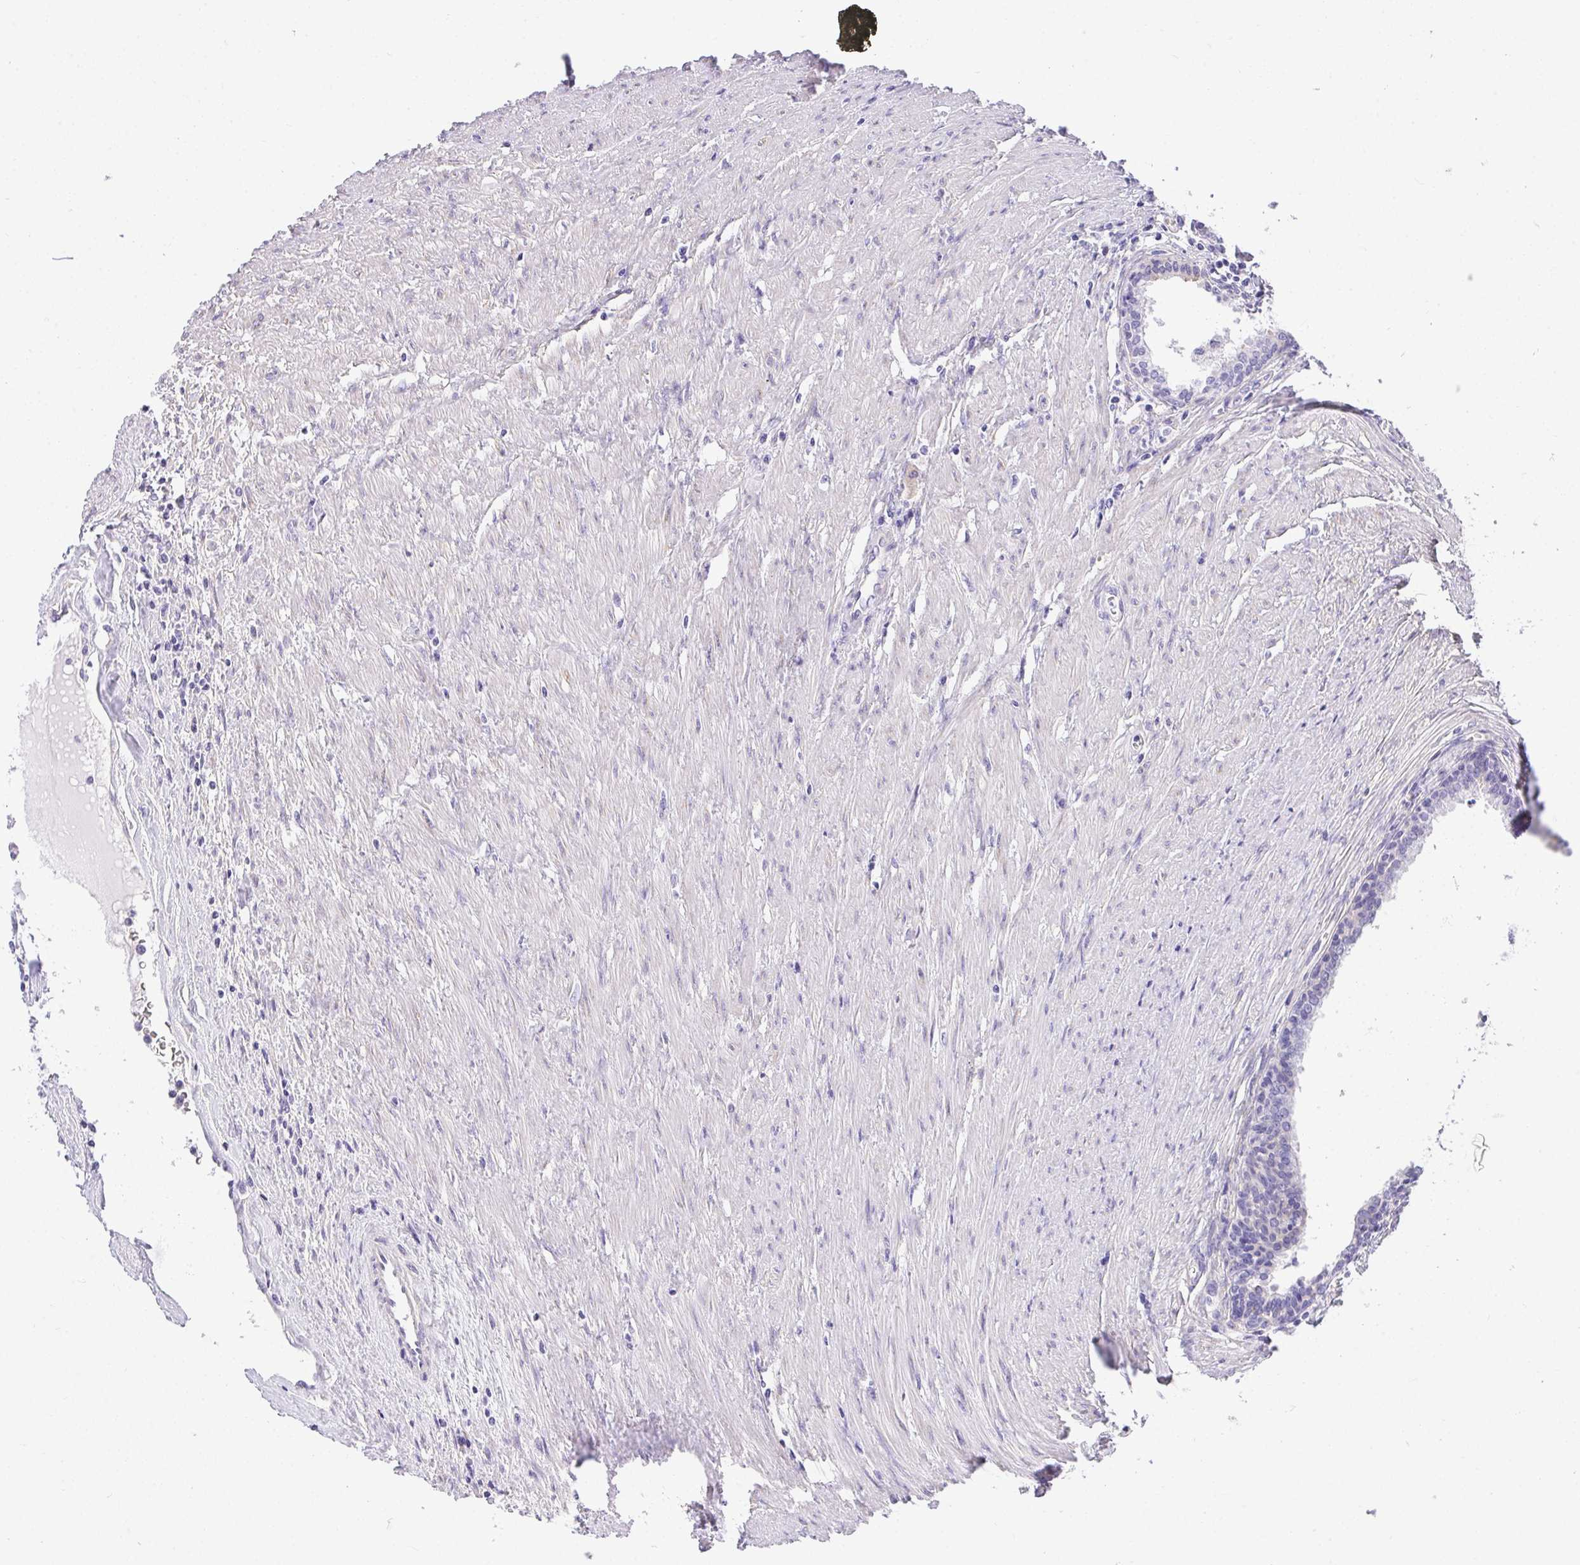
{"staining": {"intensity": "negative", "quantity": "none", "location": "none"}, "tissue": "prostate cancer", "cell_type": "Tumor cells", "image_type": "cancer", "snomed": [{"axis": "morphology", "description": "Adenocarcinoma, High grade"}, {"axis": "topography", "description": "Prostate"}], "caption": "High magnification brightfield microscopy of high-grade adenocarcinoma (prostate) stained with DAB (brown) and counterstained with hematoxylin (blue): tumor cells show no significant positivity. (DAB IHC, high magnification).", "gene": "PLPPR3", "patient": {"sex": "male", "age": 68}}